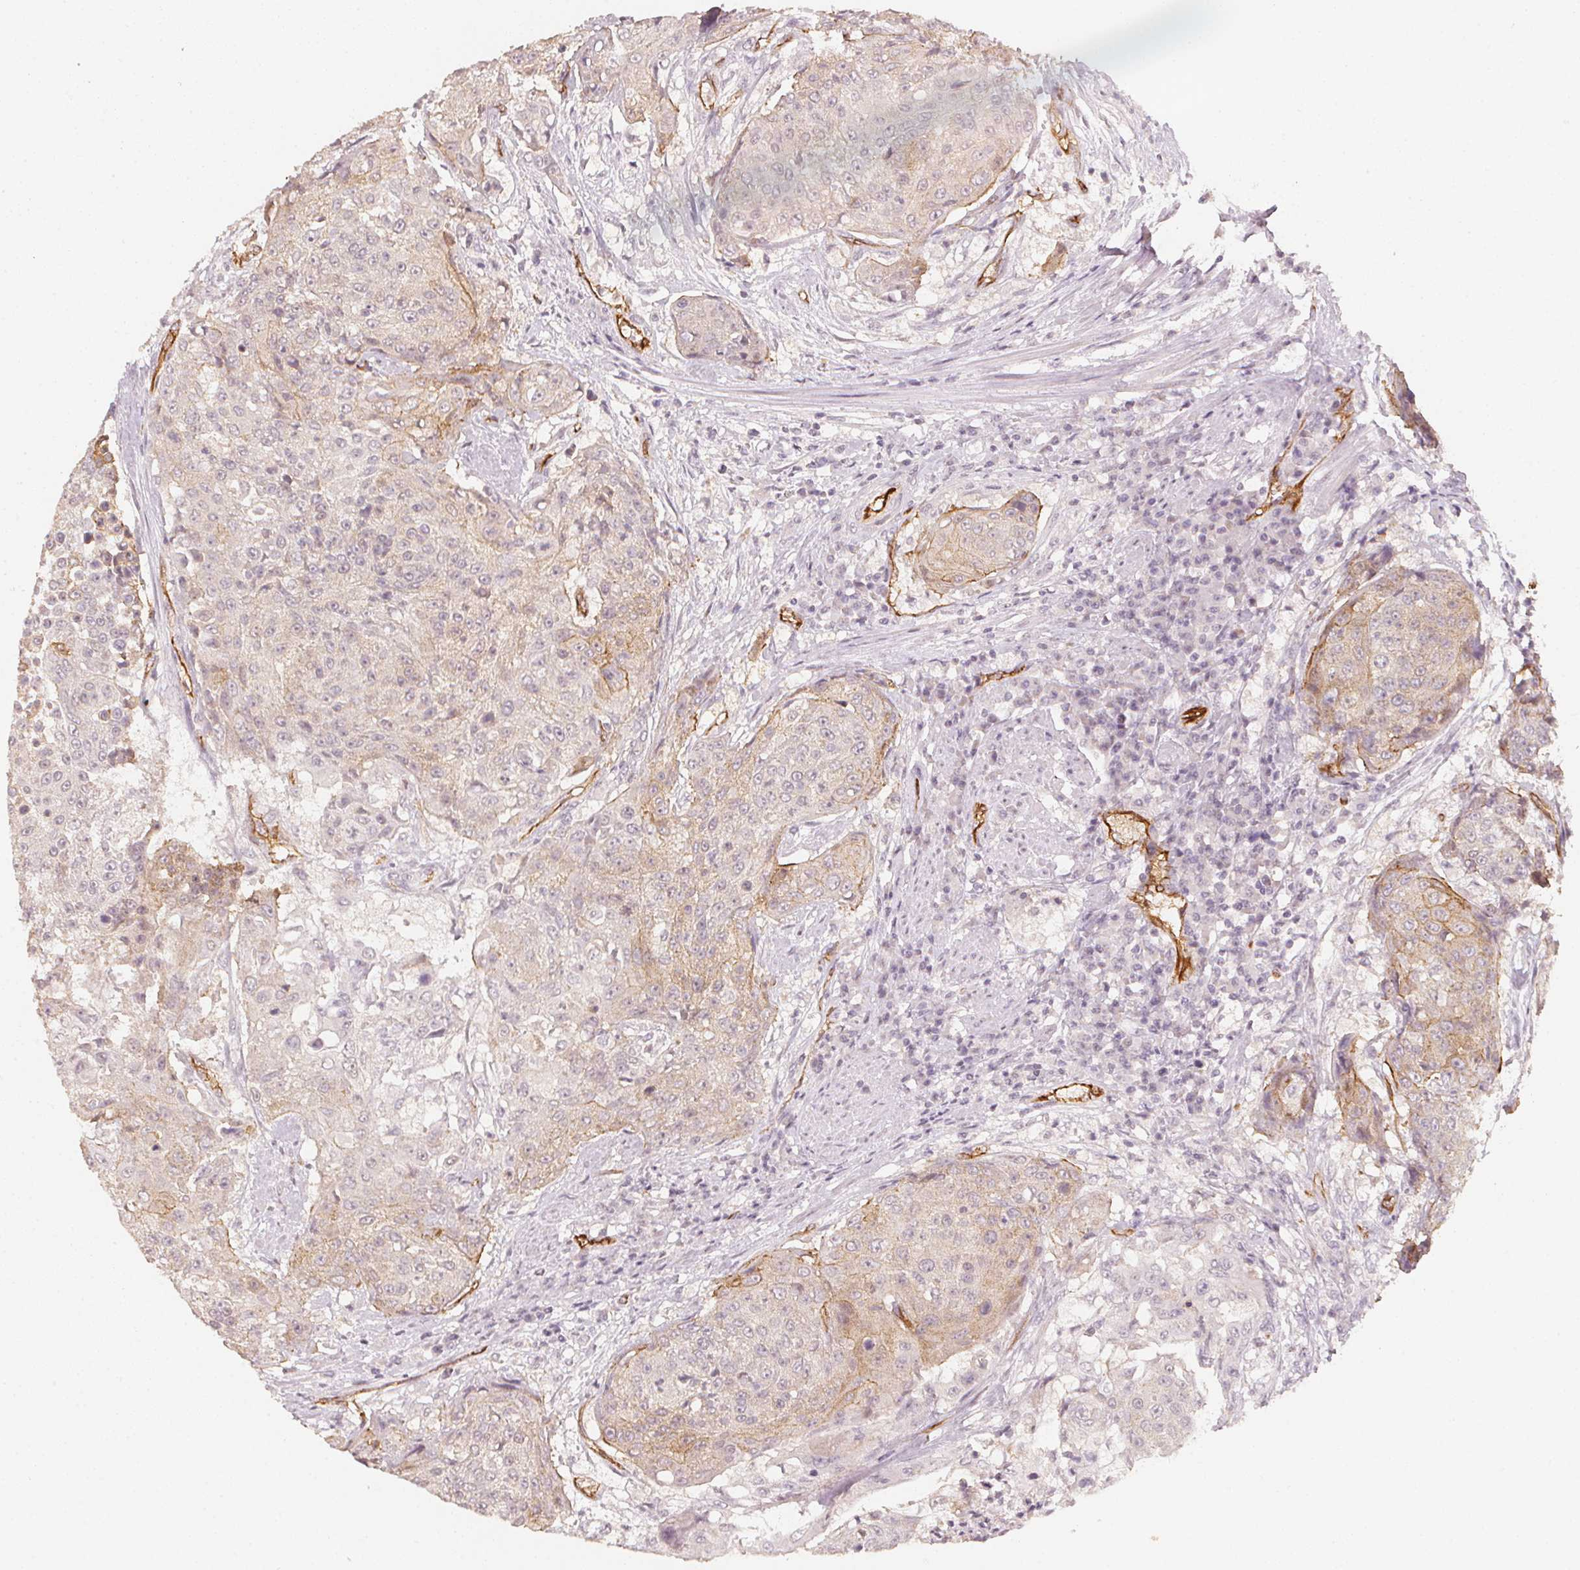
{"staining": {"intensity": "weak", "quantity": "<25%", "location": "cytoplasmic/membranous"}, "tissue": "urothelial cancer", "cell_type": "Tumor cells", "image_type": "cancer", "snomed": [{"axis": "morphology", "description": "Urothelial carcinoma, High grade"}, {"axis": "topography", "description": "Urinary bladder"}], "caption": "Histopathology image shows no significant protein expression in tumor cells of high-grade urothelial carcinoma.", "gene": "CIB1", "patient": {"sex": "female", "age": 63}}